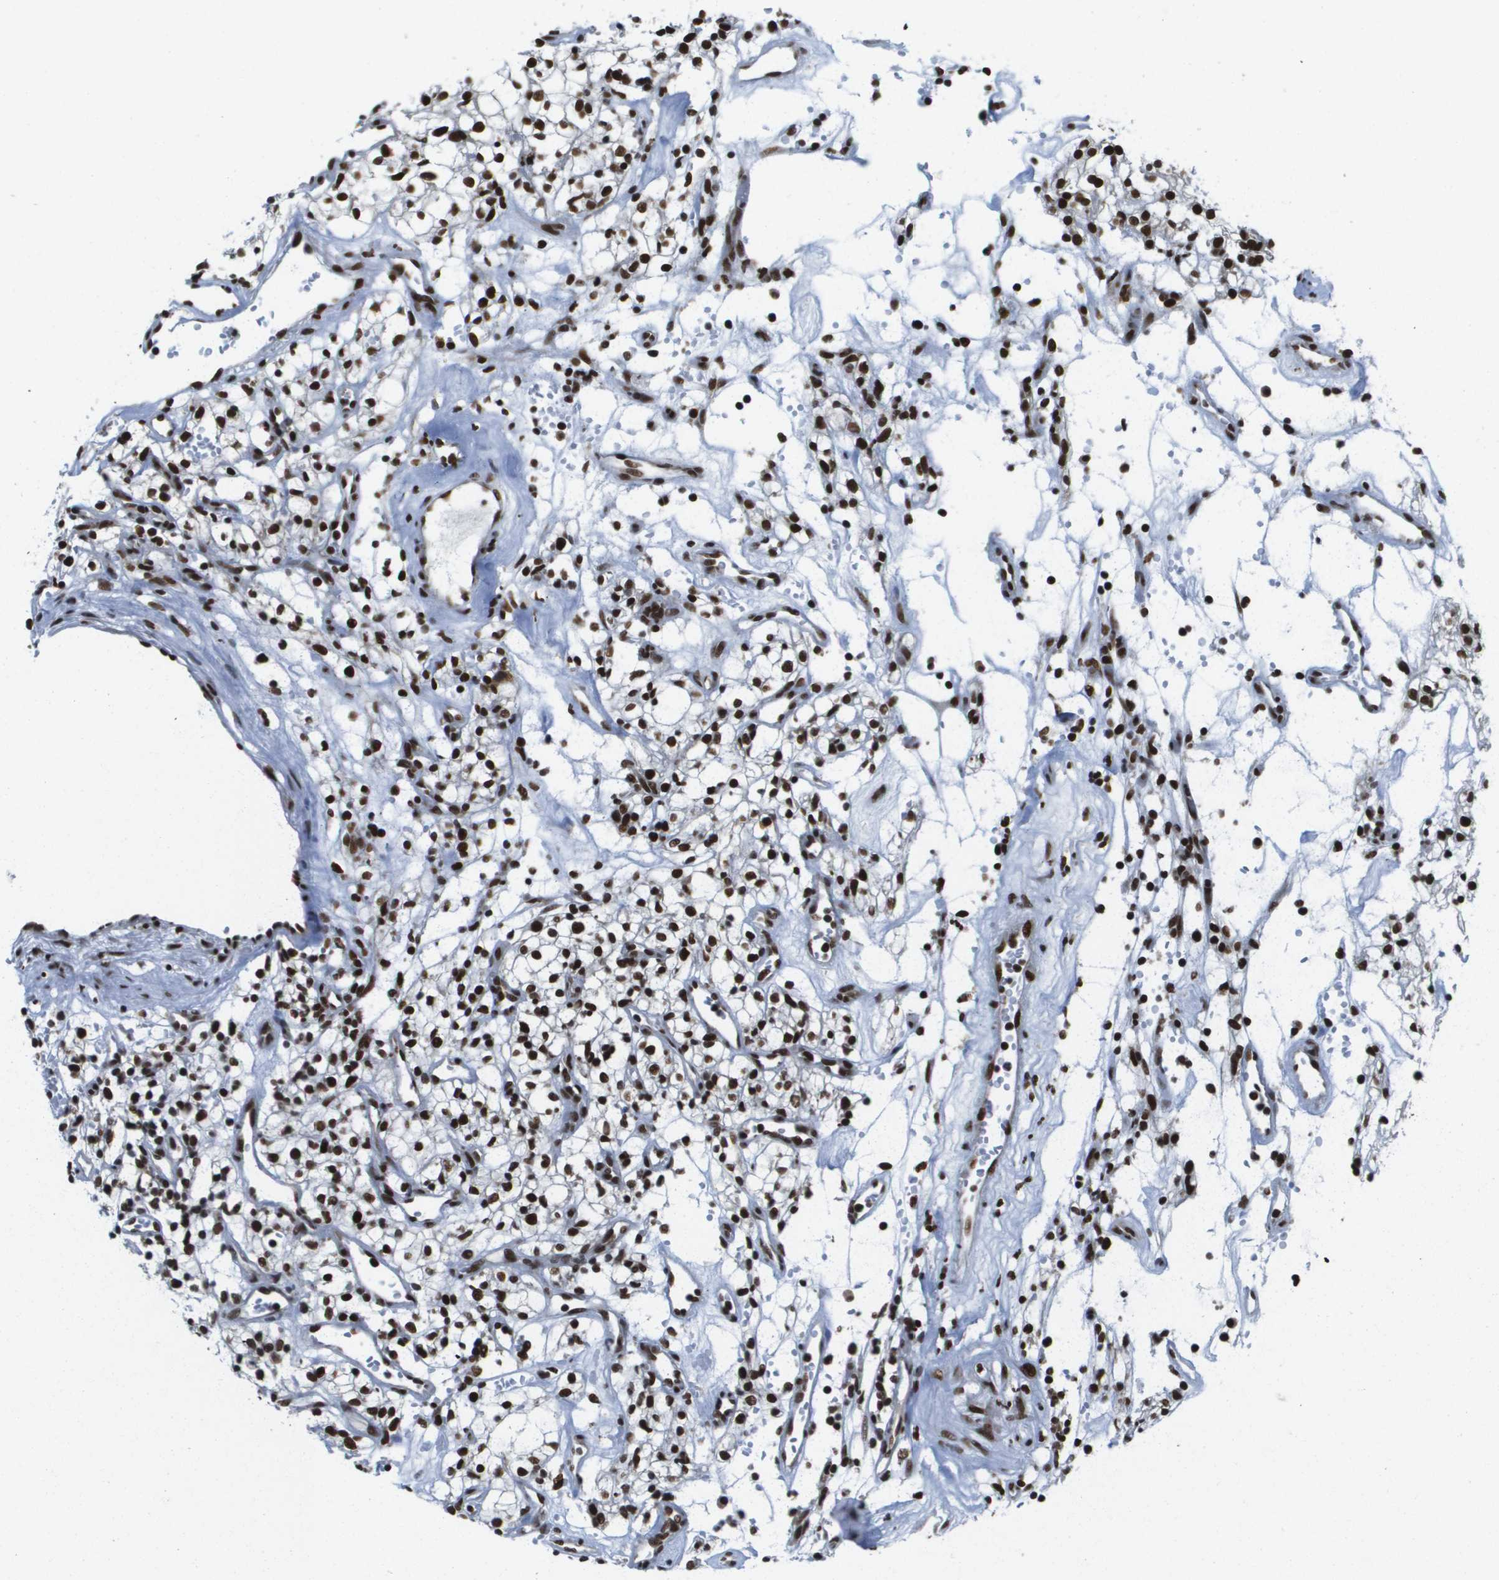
{"staining": {"intensity": "strong", "quantity": ">75%", "location": "nuclear"}, "tissue": "renal cancer", "cell_type": "Tumor cells", "image_type": "cancer", "snomed": [{"axis": "morphology", "description": "Adenocarcinoma, NOS"}, {"axis": "topography", "description": "Kidney"}], "caption": "Renal adenocarcinoma stained with DAB (3,3'-diaminobenzidine) immunohistochemistry exhibits high levels of strong nuclear expression in about >75% of tumor cells.", "gene": "NSRP1", "patient": {"sex": "male", "age": 59}}